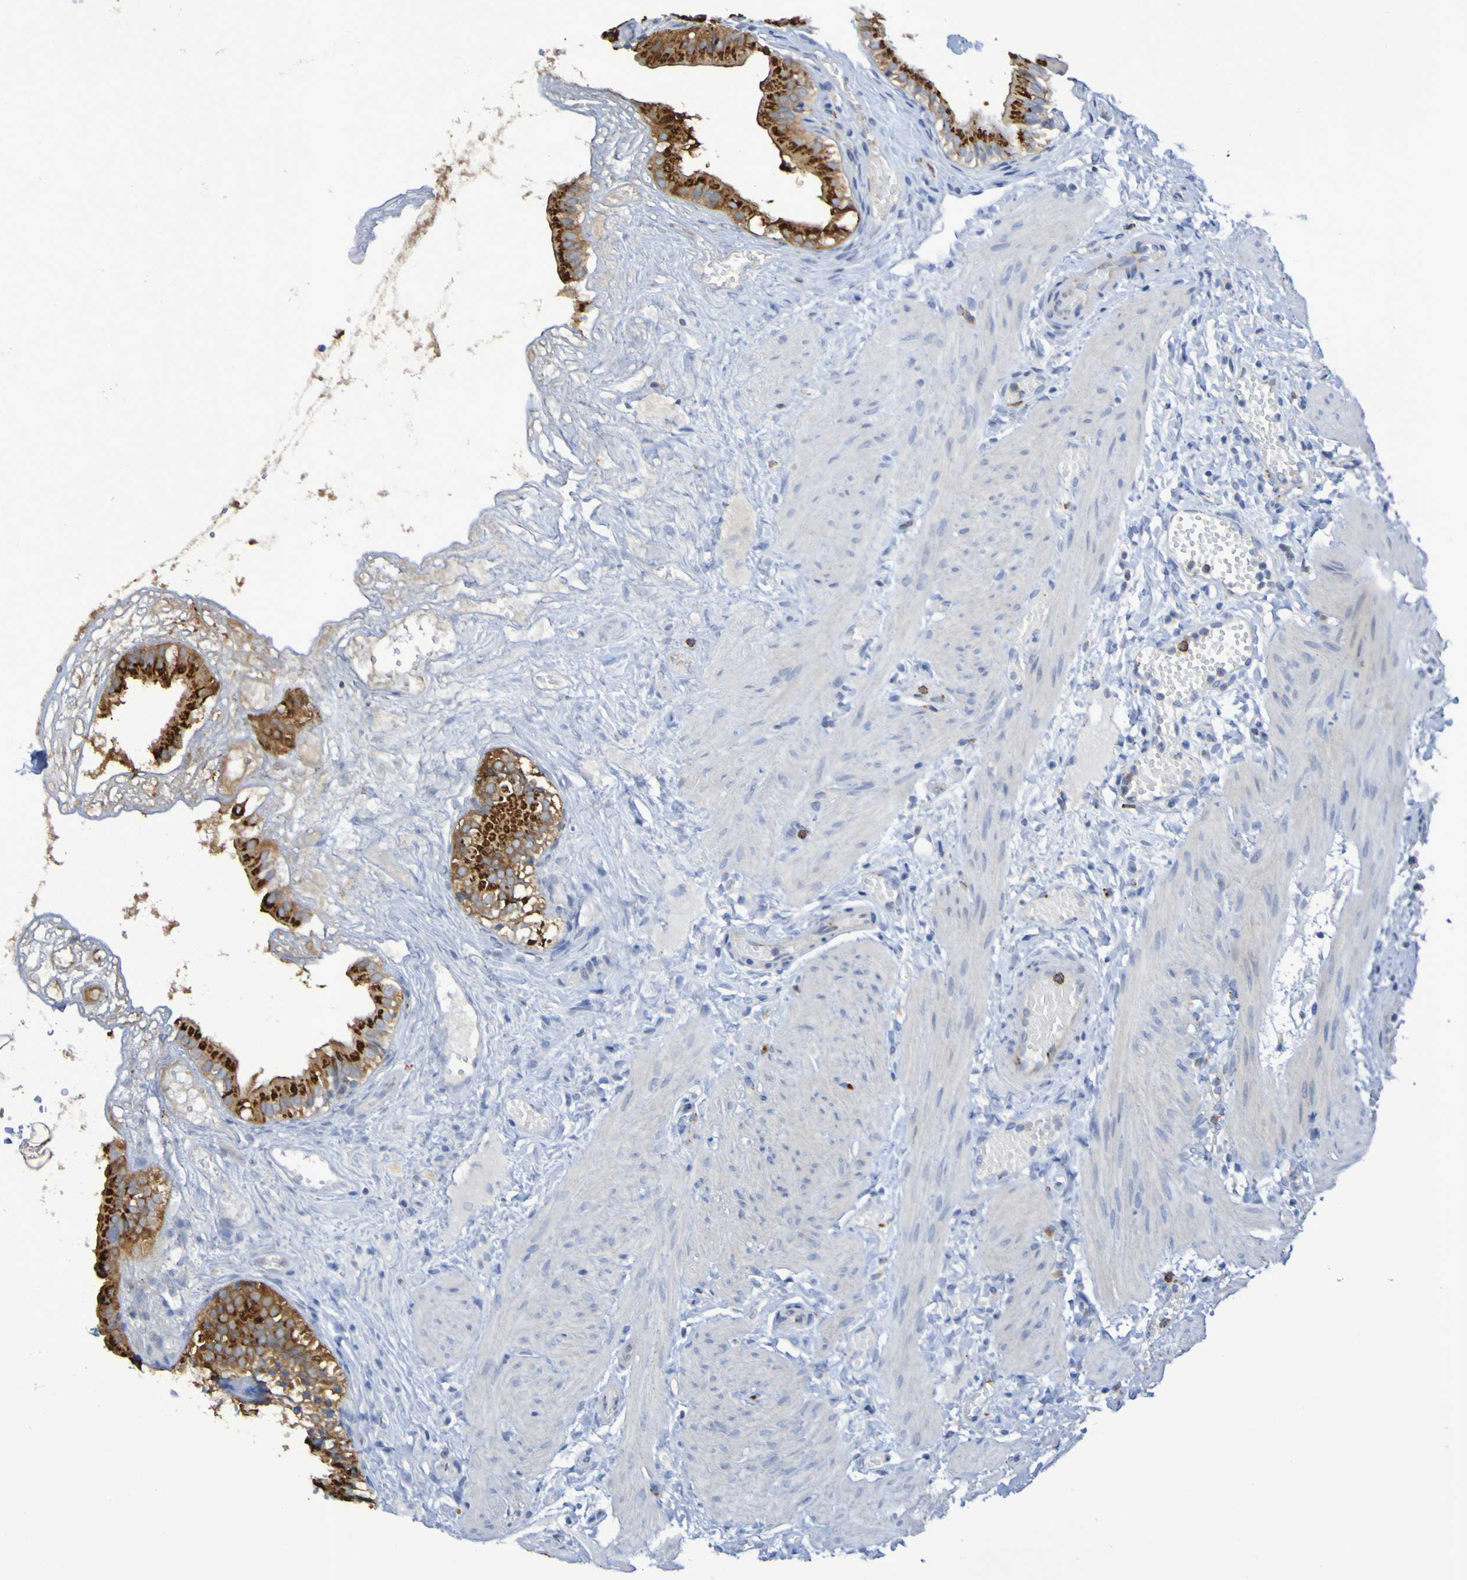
{"staining": {"intensity": "strong", "quantity": ">75%", "location": "cytoplasmic/membranous"}, "tissue": "gallbladder", "cell_type": "Glandular cells", "image_type": "normal", "snomed": [{"axis": "morphology", "description": "Normal tissue, NOS"}, {"axis": "topography", "description": "Gallbladder"}], "caption": "IHC histopathology image of benign human gallbladder stained for a protein (brown), which exhibits high levels of strong cytoplasmic/membranous staining in about >75% of glandular cells.", "gene": "TPH1", "patient": {"sex": "female", "age": 26}}